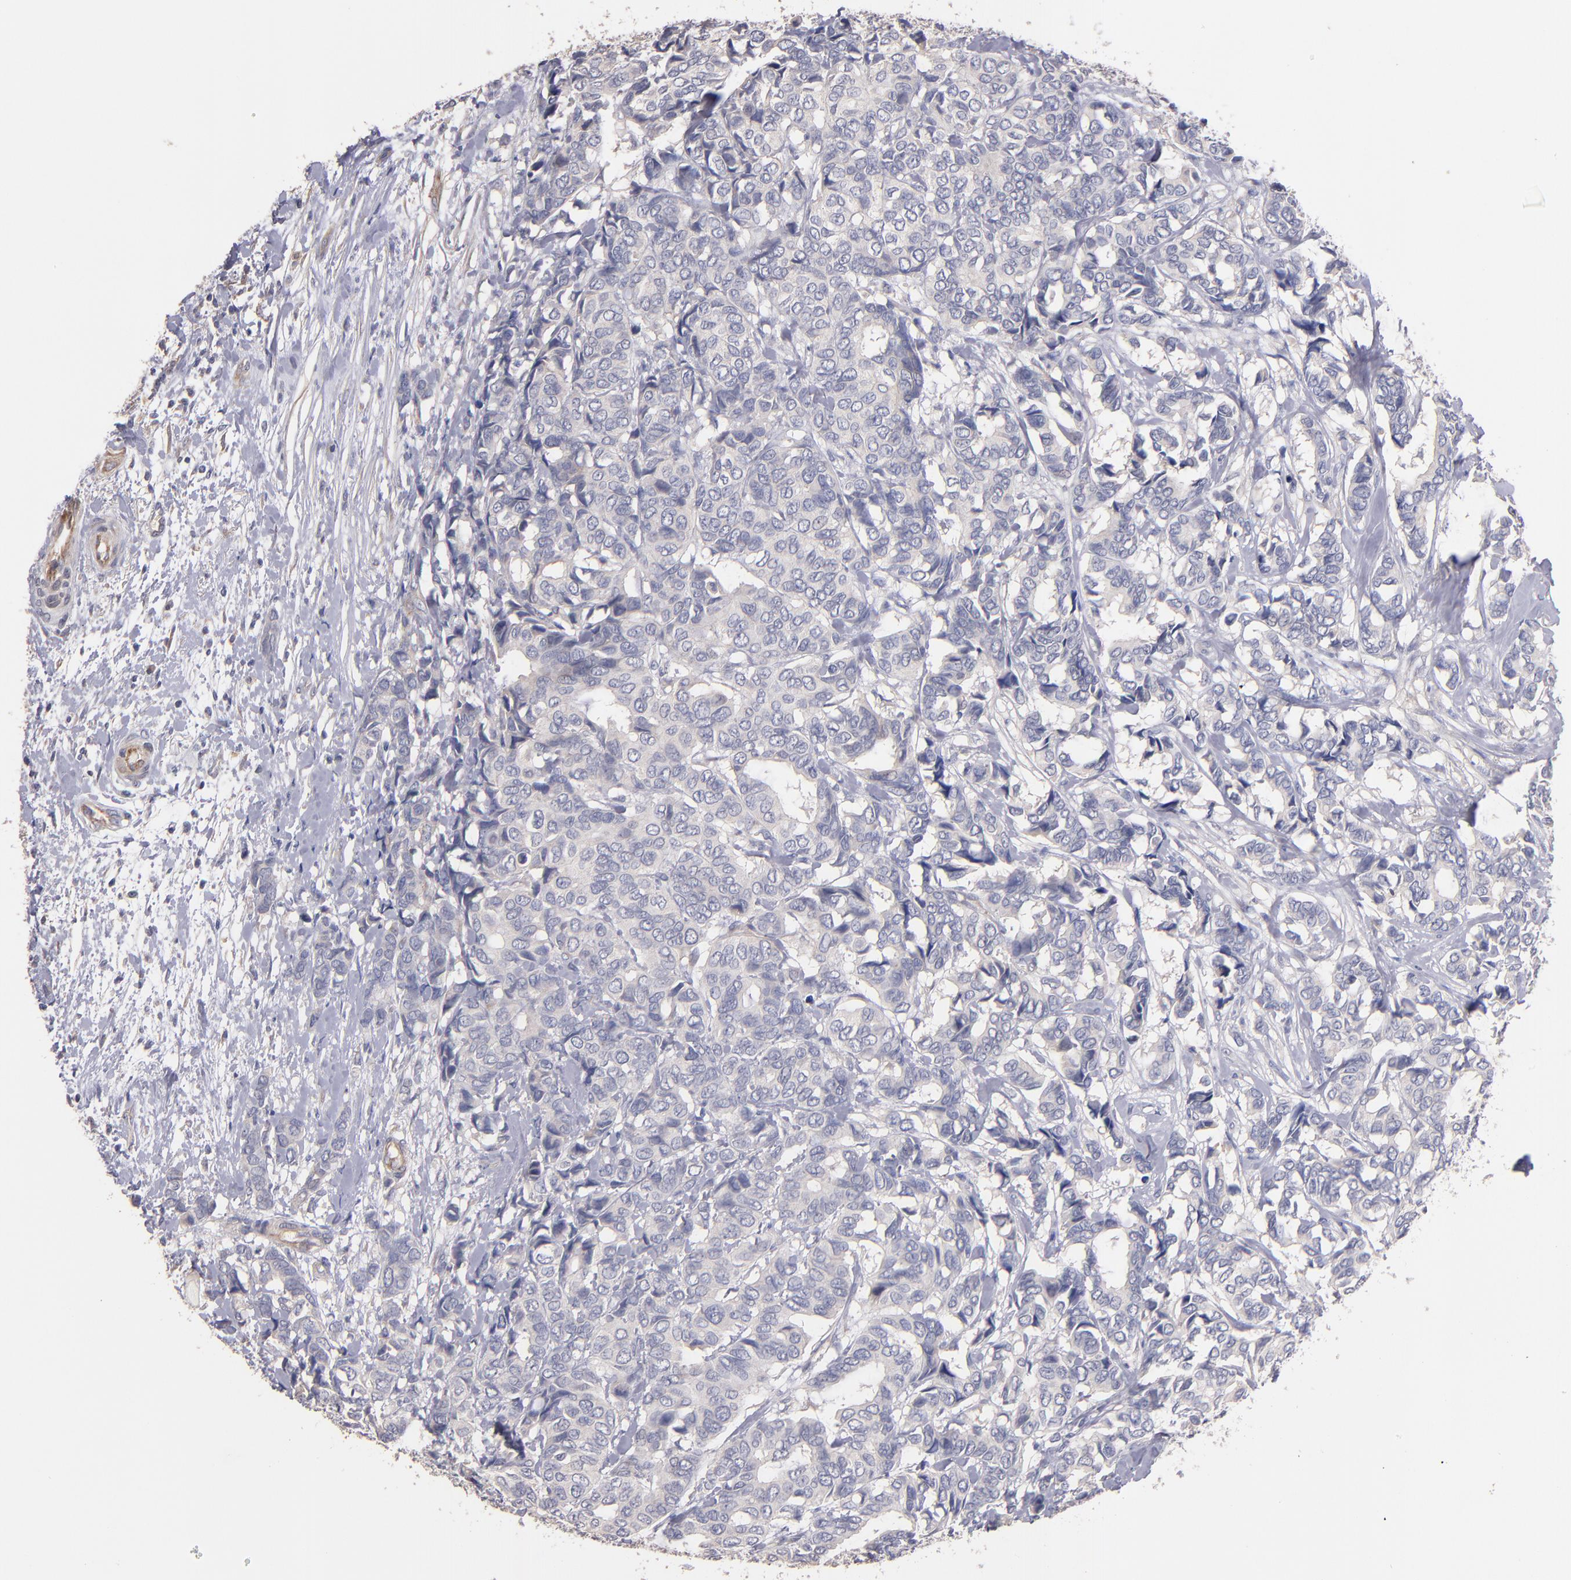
{"staining": {"intensity": "negative", "quantity": "none", "location": "none"}, "tissue": "breast cancer", "cell_type": "Tumor cells", "image_type": "cancer", "snomed": [{"axis": "morphology", "description": "Duct carcinoma"}, {"axis": "topography", "description": "Breast"}], "caption": "This is a photomicrograph of IHC staining of breast intraductal carcinoma, which shows no expression in tumor cells.", "gene": "MAGEE1", "patient": {"sex": "female", "age": 87}}